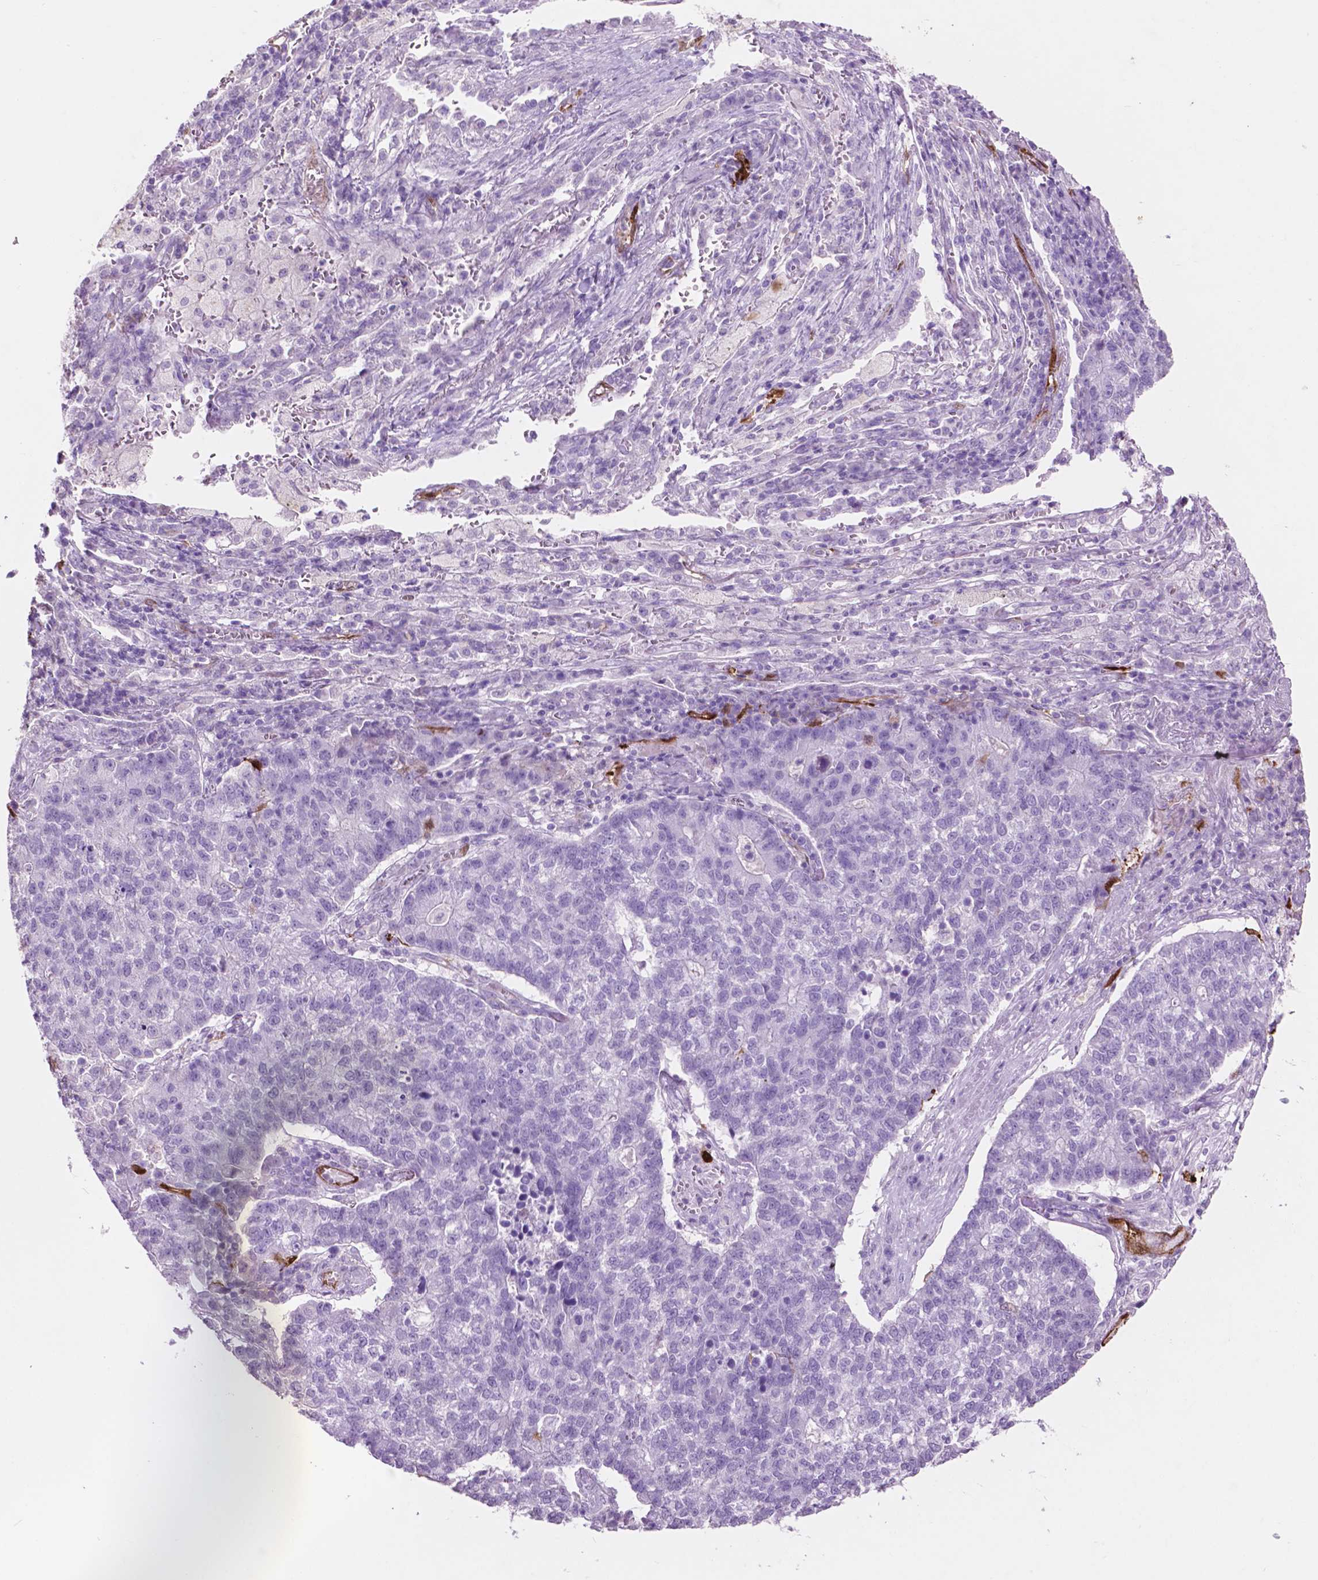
{"staining": {"intensity": "negative", "quantity": "none", "location": "none"}, "tissue": "lung cancer", "cell_type": "Tumor cells", "image_type": "cancer", "snomed": [{"axis": "morphology", "description": "Adenocarcinoma, NOS"}, {"axis": "topography", "description": "Lung"}], "caption": "A high-resolution image shows IHC staining of adenocarcinoma (lung), which exhibits no significant staining in tumor cells. (DAB (3,3'-diaminobenzidine) immunohistochemistry, high magnification).", "gene": "IDO1", "patient": {"sex": "male", "age": 57}}